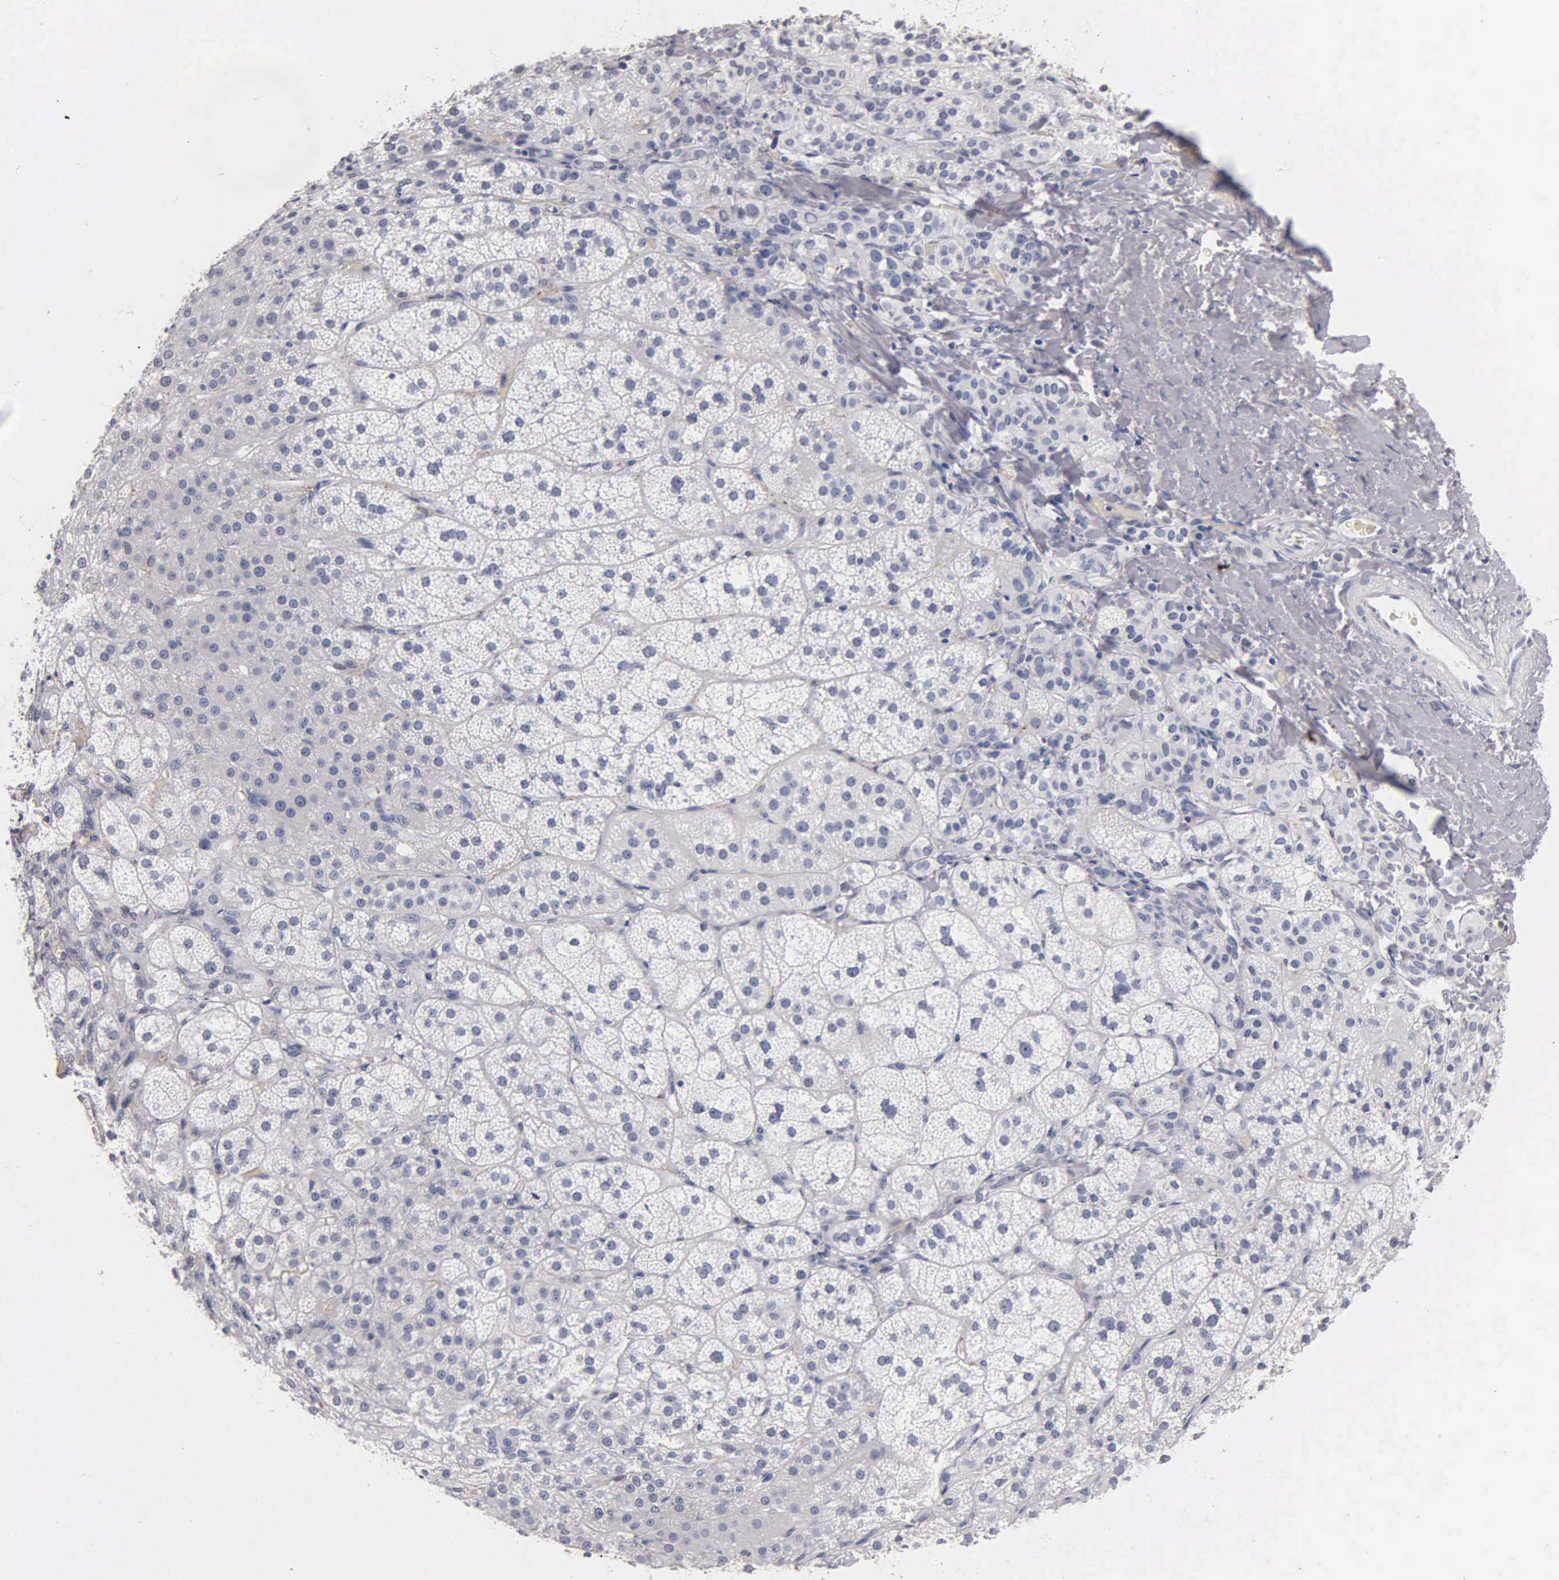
{"staining": {"intensity": "negative", "quantity": "none", "location": "none"}, "tissue": "adrenal gland", "cell_type": "Glandular cells", "image_type": "normal", "snomed": [{"axis": "morphology", "description": "Normal tissue, NOS"}, {"axis": "topography", "description": "Adrenal gland"}], "caption": "Immunohistochemistry (IHC) of benign adrenal gland reveals no expression in glandular cells.", "gene": "SST", "patient": {"sex": "female", "age": 60}}